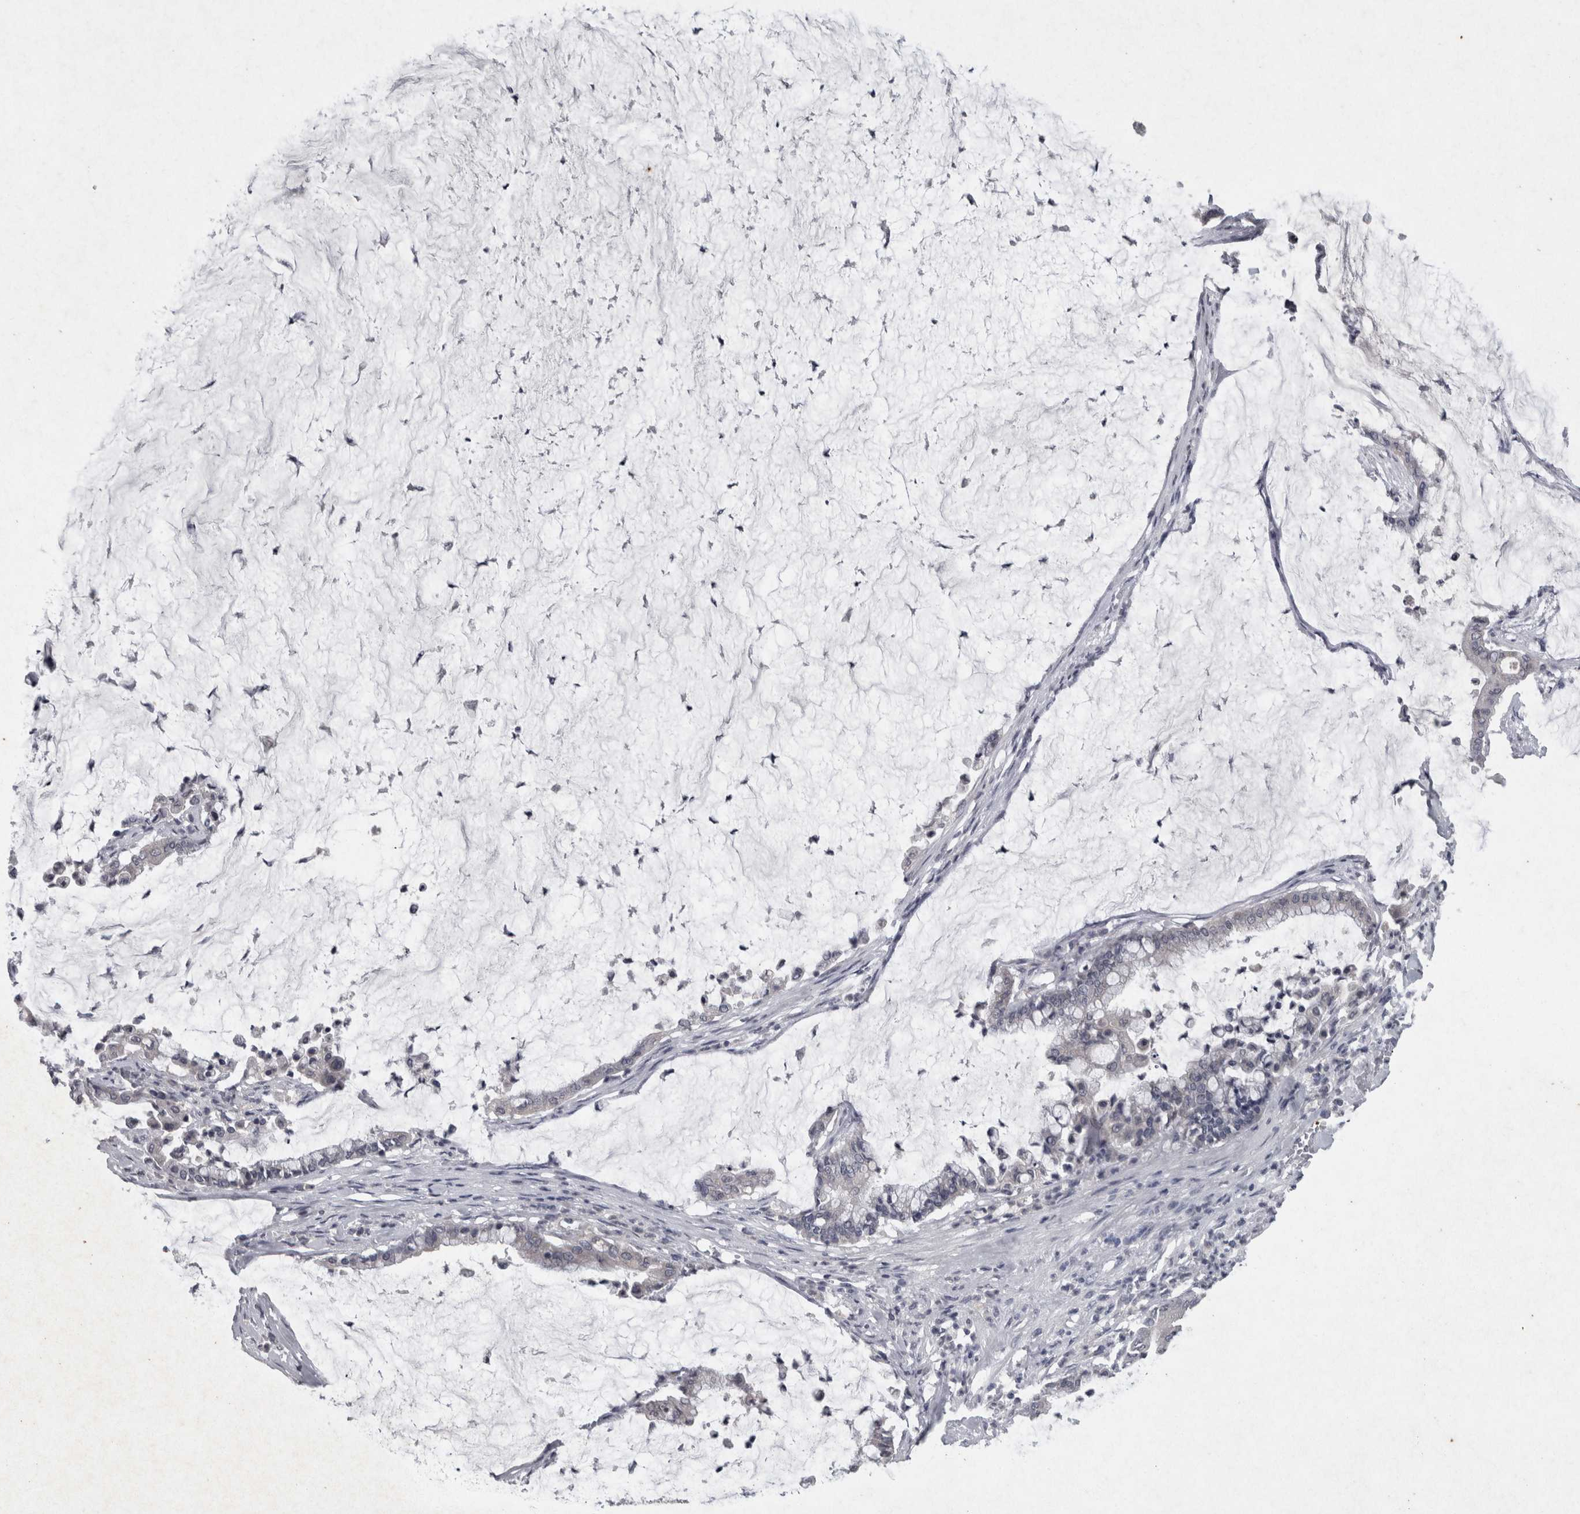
{"staining": {"intensity": "negative", "quantity": "none", "location": "none"}, "tissue": "pancreatic cancer", "cell_type": "Tumor cells", "image_type": "cancer", "snomed": [{"axis": "morphology", "description": "Adenocarcinoma, NOS"}, {"axis": "topography", "description": "Pancreas"}], "caption": "Tumor cells are negative for protein expression in human pancreatic cancer. (DAB immunohistochemistry (IHC), high magnification).", "gene": "WNT7A", "patient": {"sex": "male", "age": 41}}